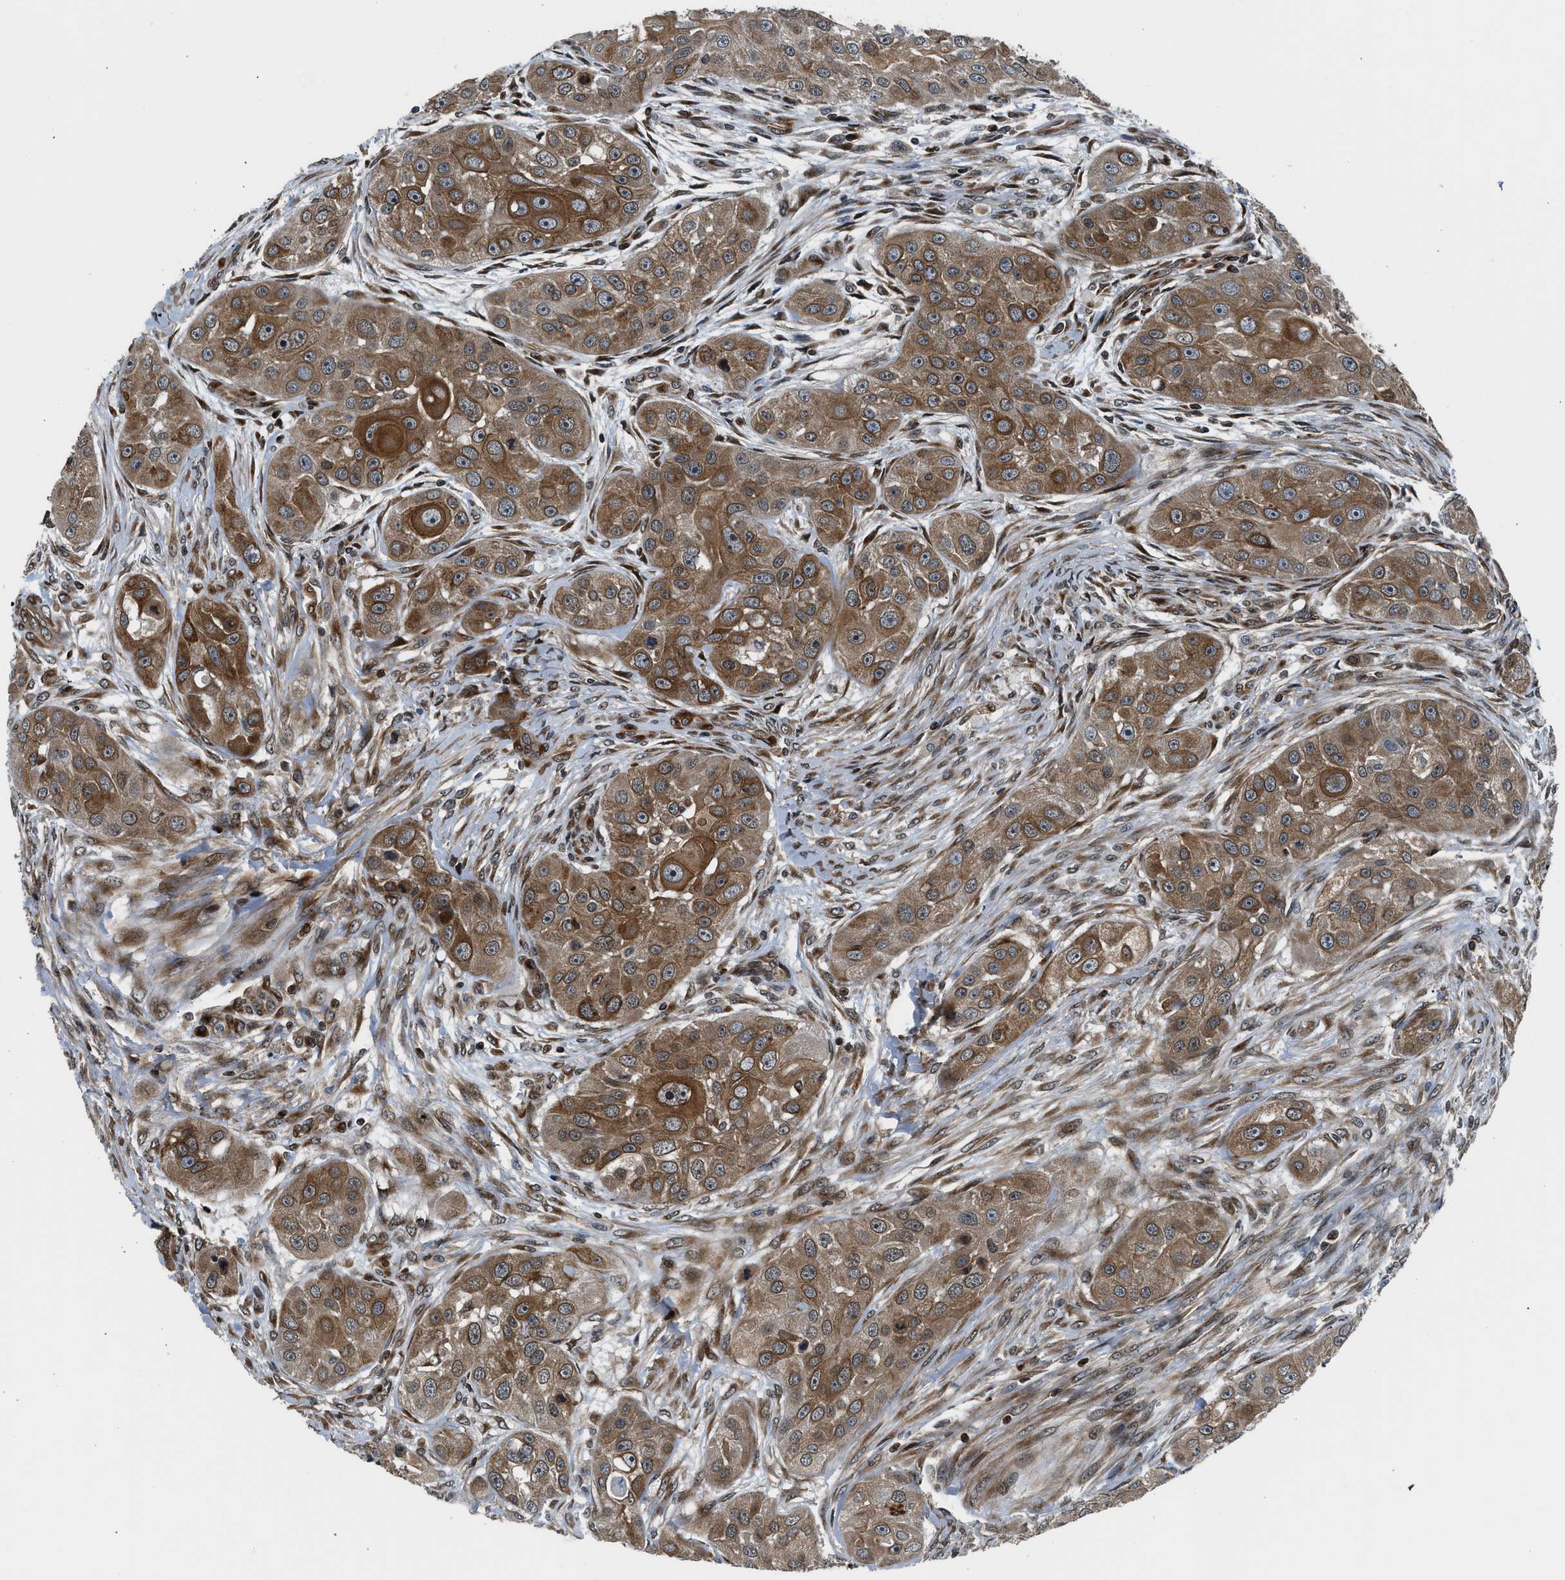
{"staining": {"intensity": "moderate", "quantity": ">75%", "location": "cytoplasmic/membranous"}, "tissue": "head and neck cancer", "cell_type": "Tumor cells", "image_type": "cancer", "snomed": [{"axis": "morphology", "description": "Normal tissue, NOS"}, {"axis": "morphology", "description": "Squamous cell carcinoma, NOS"}, {"axis": "topography", "description": "Skeletal muscle"}, {"axis": "topography", "description": "Head-Neck"}], "caption": "DAB immunohistochemical staining of head and neck cancer shows moderate cytoplasmic/membranous protein staining in approximately >75% of tumor cells.", "gene": "RETREG3", "patient": {"sex": "male", "age": 51}}